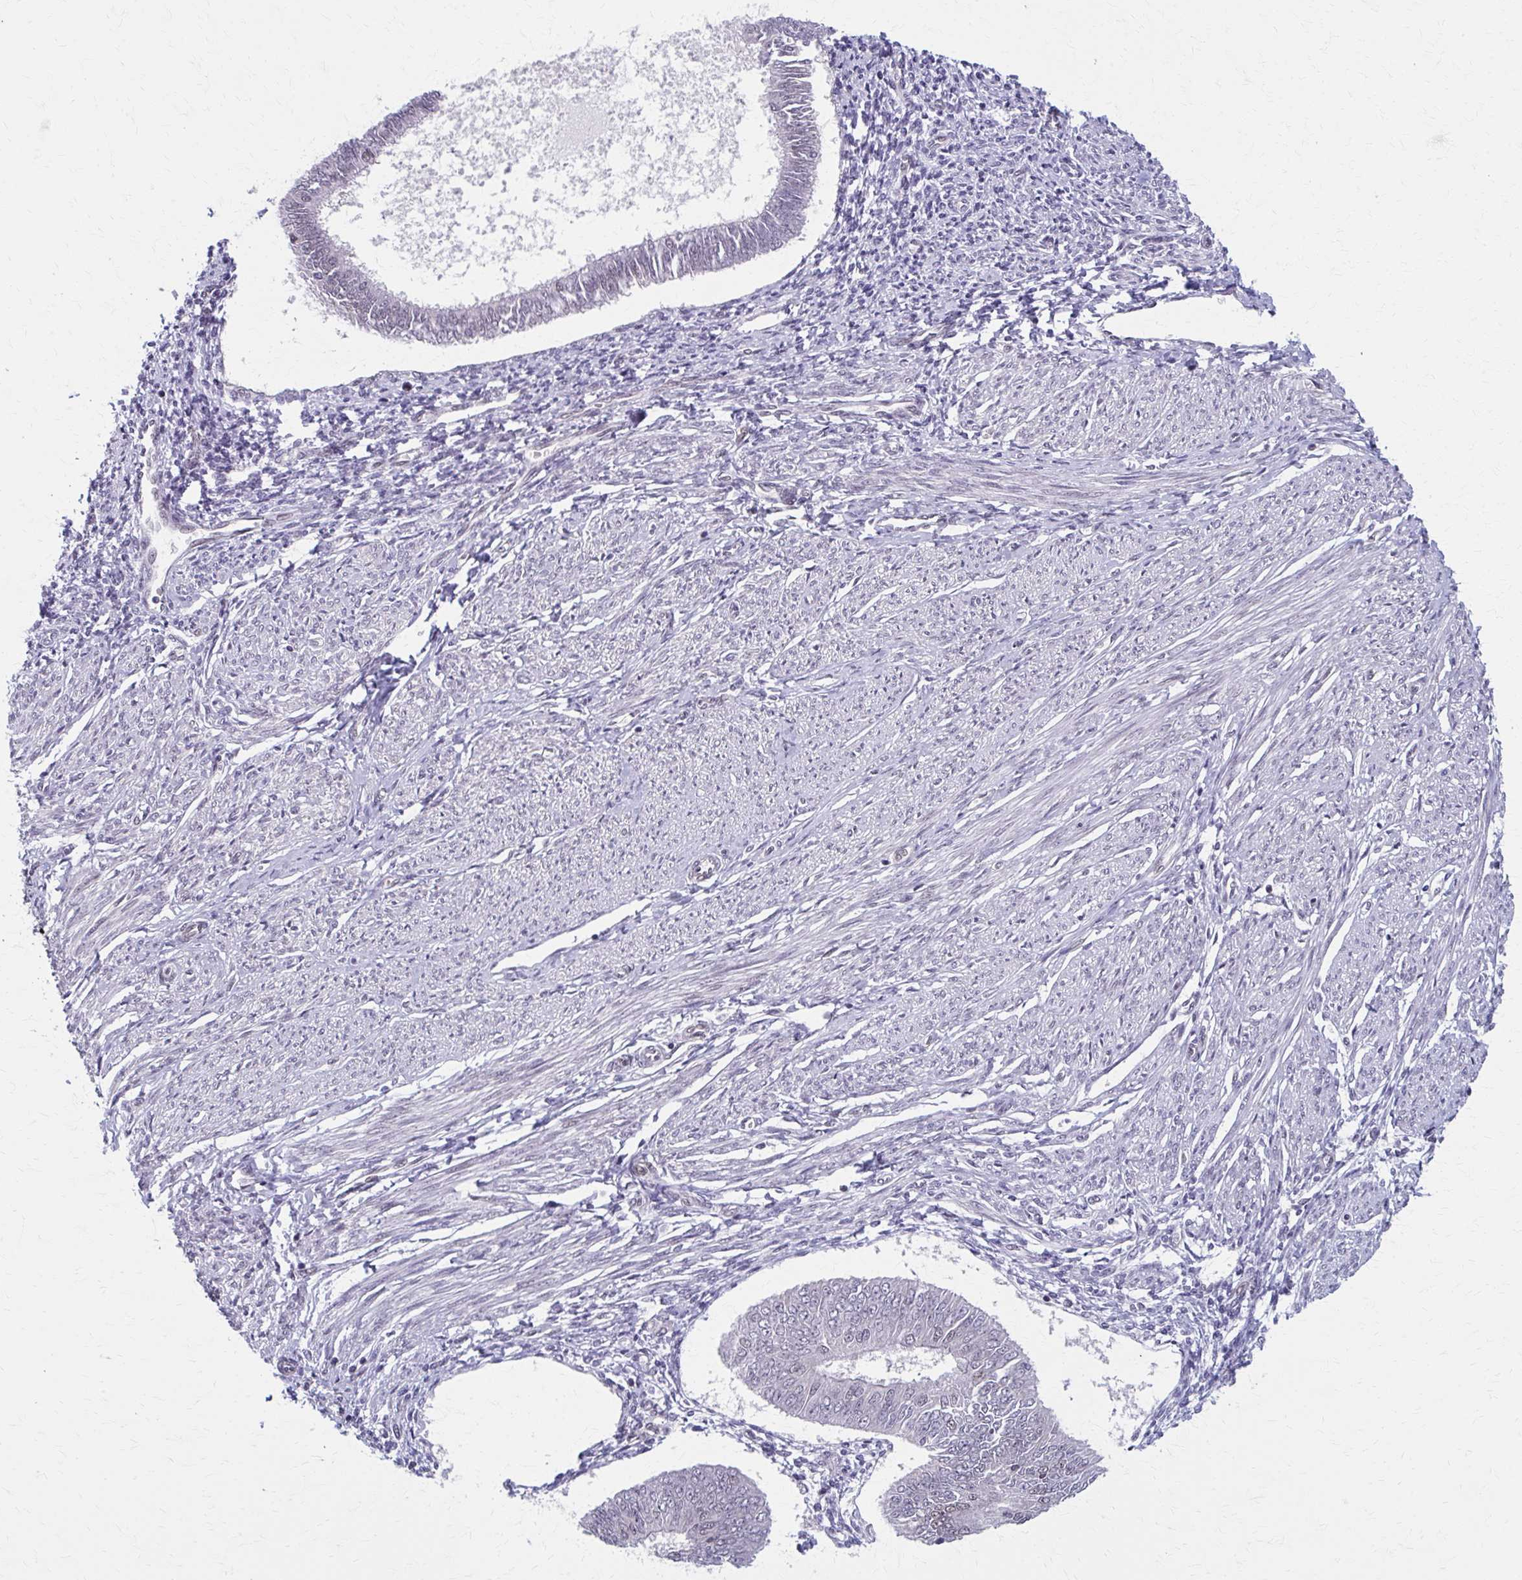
{"staining": {"intensity": "negative", "quantity": "none", "location": "none"}, "tissue": "endometrial cancer", "cell_type": "Tumor cells", "image_type": "cancer", "snomed": [{"axis": "morphology", "description": "Adenocarcinoma, NOS"}, {"axis": "topography", "description": "Endometrium"}], "caption": "Tumor cells show no significant protein positivity in endometrial cancer (adenocarcinoma).", "gene": "SETBP1", "patient": {"sex": "female", "age": 58}}